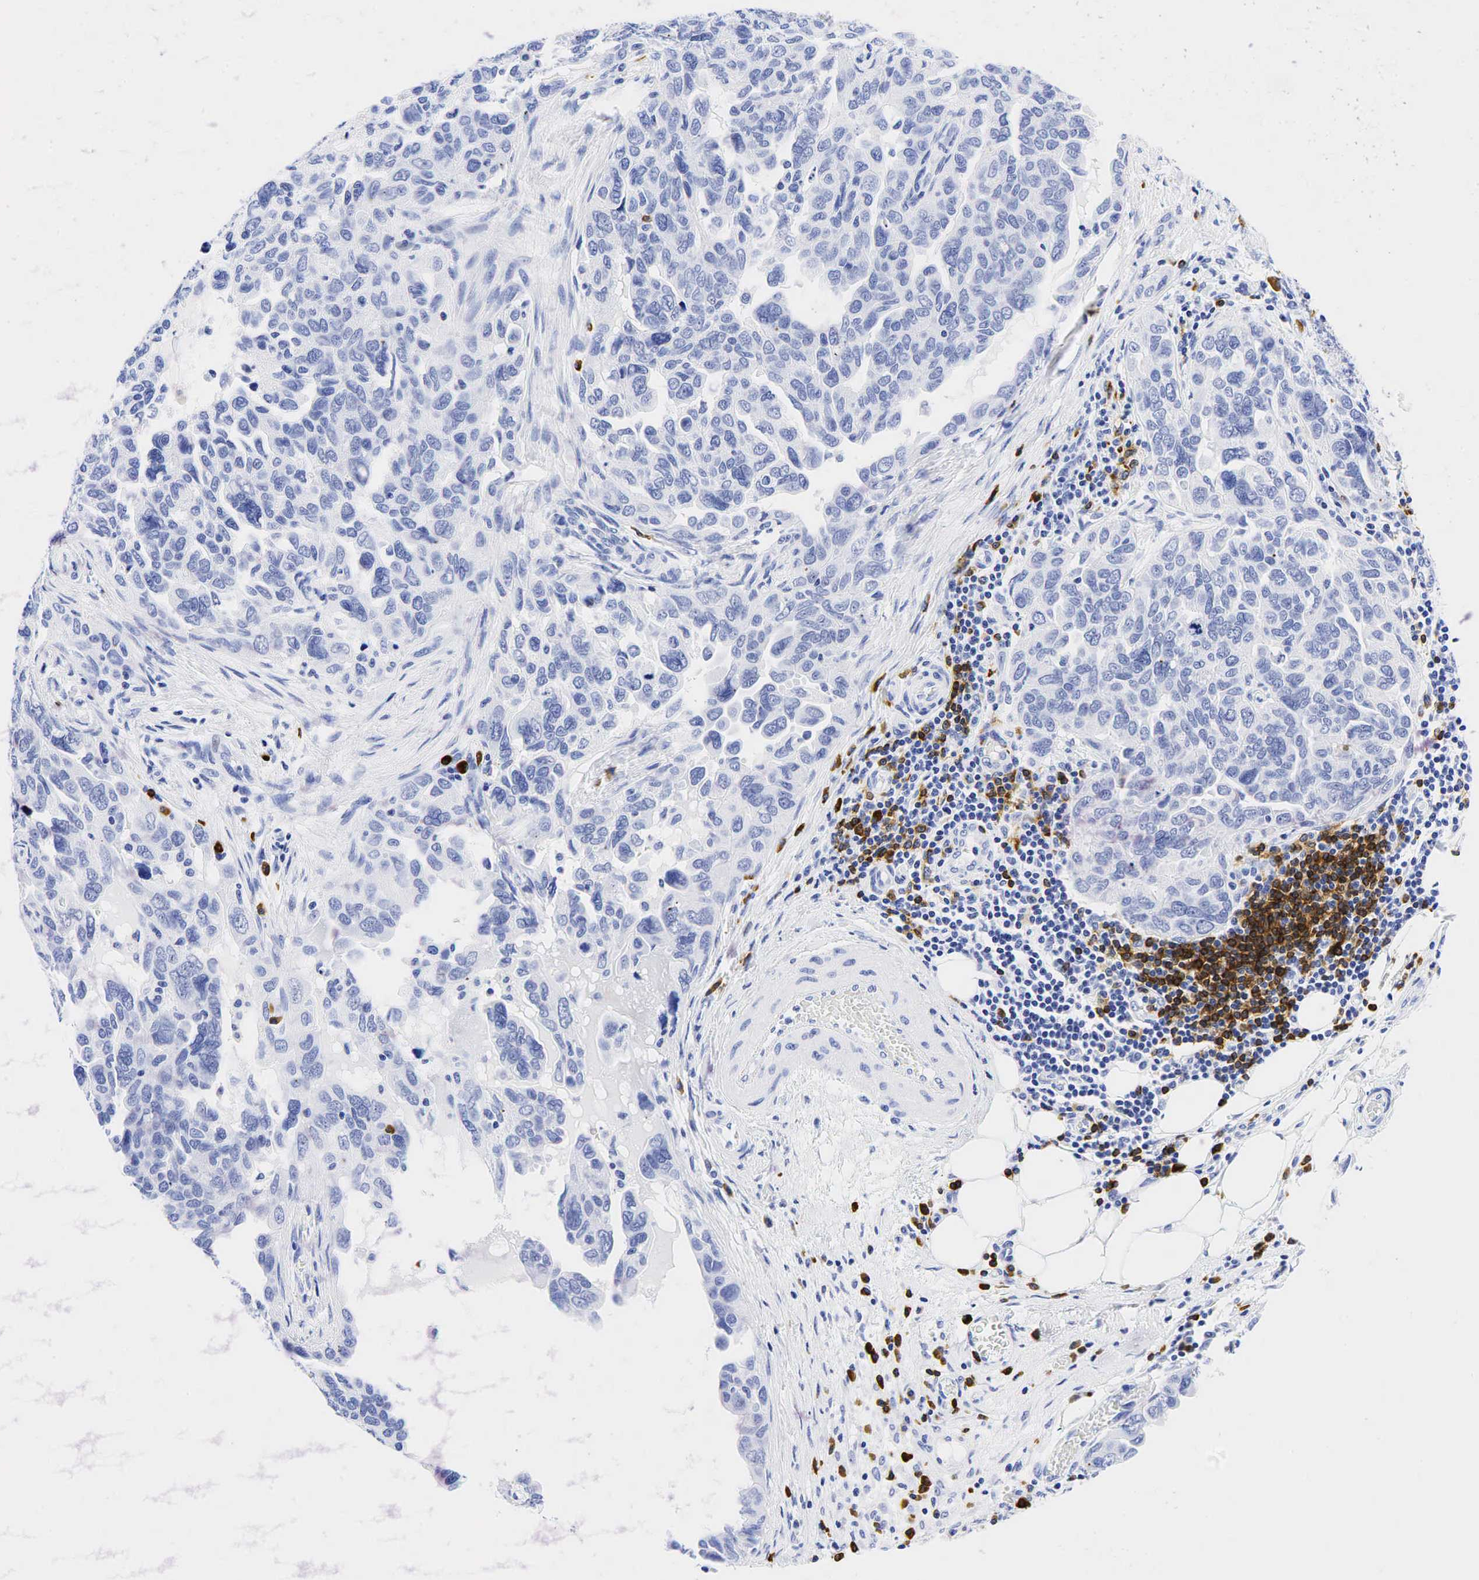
{"staining": {"intensity": "negative", "quantity": "none", "location": "none"}, "tissue": "ovarian cancer", "cell_type": "Tumor cells", "image_type": "cancer", "snomed": [{"axis": "morphology", "description": "Cystadenocarcinoma, serous, NOS"}, {"axis": "topography", "description": "Ovary"}], "caption": "This is an immunohistochemistry (IHC) histopathology image of ovarian serous cystadenocarcinoma. There is no positivity in tumor cells.", "gene": "CD79A", "patient": {"sex": "female", "age": 64}}